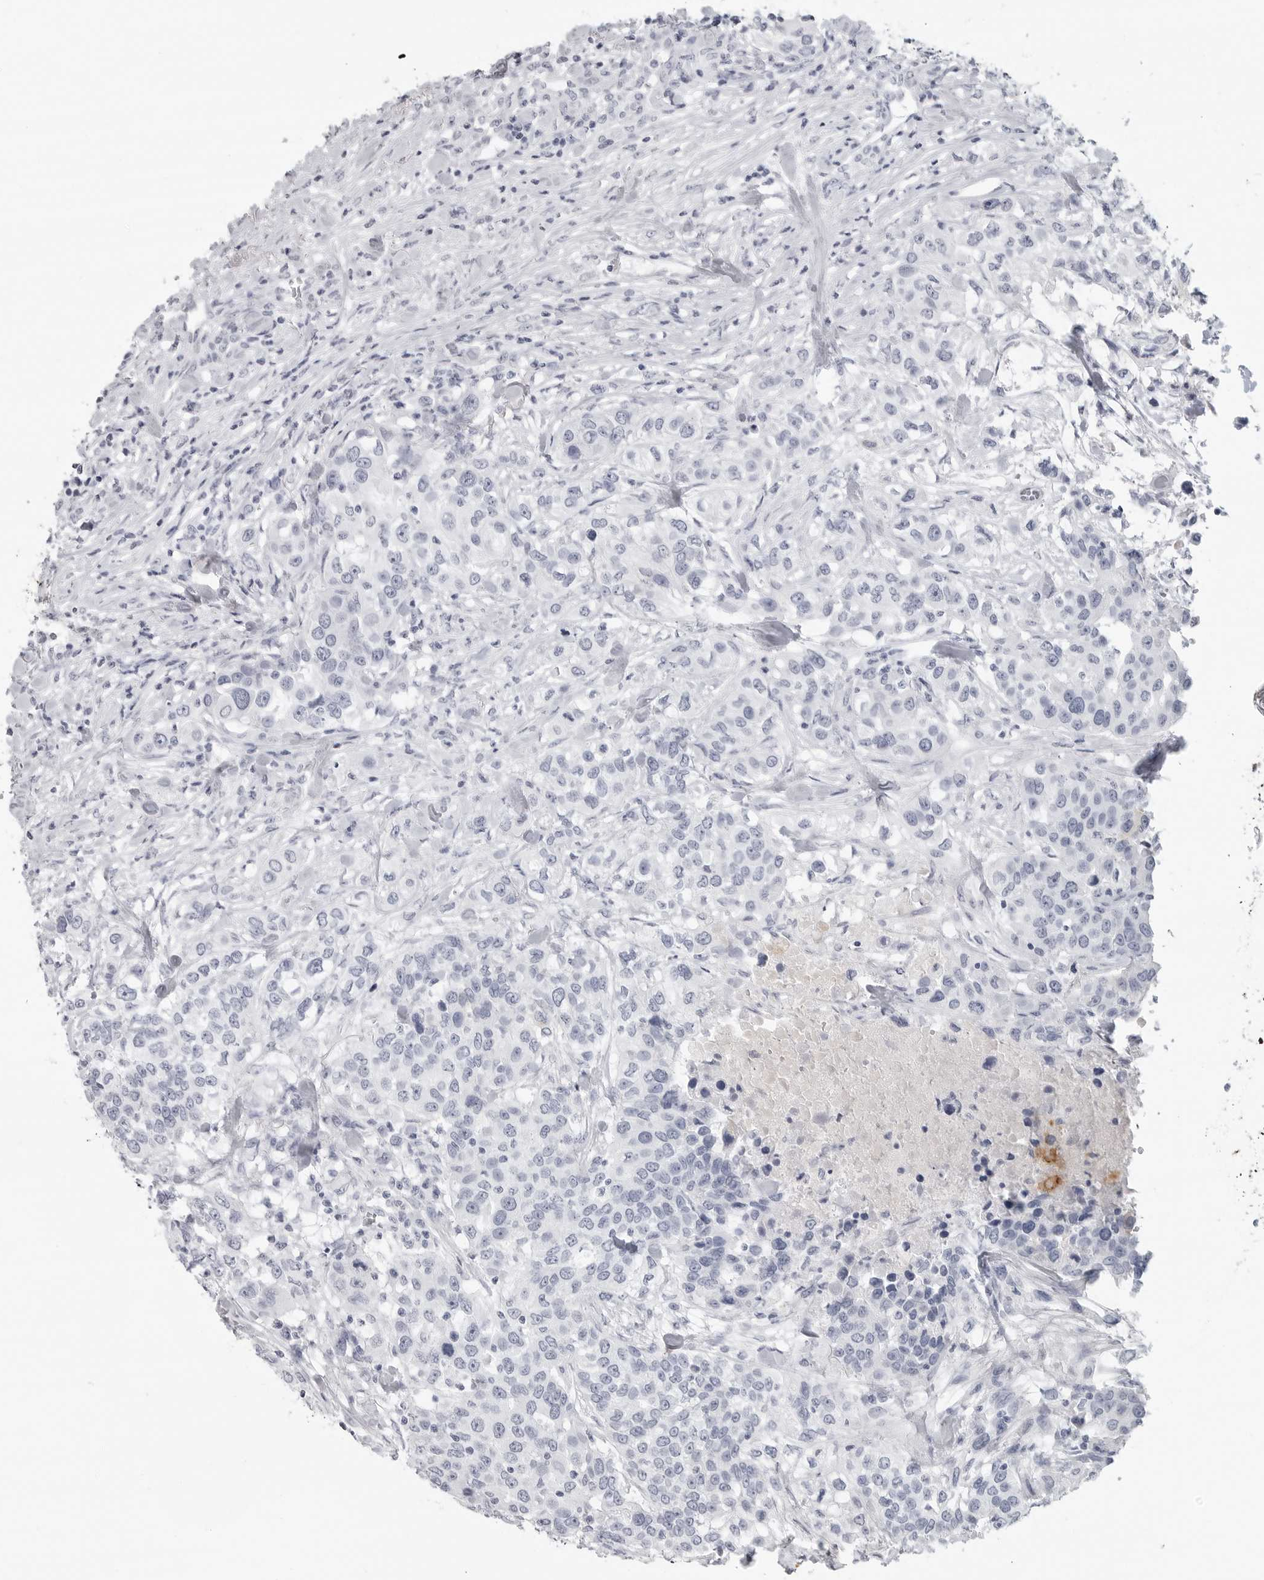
{"staining": {"intensity": "negative", "quantity": "none", "location": "none"}, "tissue": "urothelial cancer", "cell_type": "Tumor cells", "image_type": "cancer", "snomed": [{"axis": "morphology", "description": "Urothelial carcinoma, High grade"}, {"axis": "topography", "description": "Urinary bladder"}], "caption": "Human urothelial cancer stained for a protein using IHC displays no positivity in tumor cells.", "gene": "LY6D", "patient": {"sex": "female", "age": 80}}